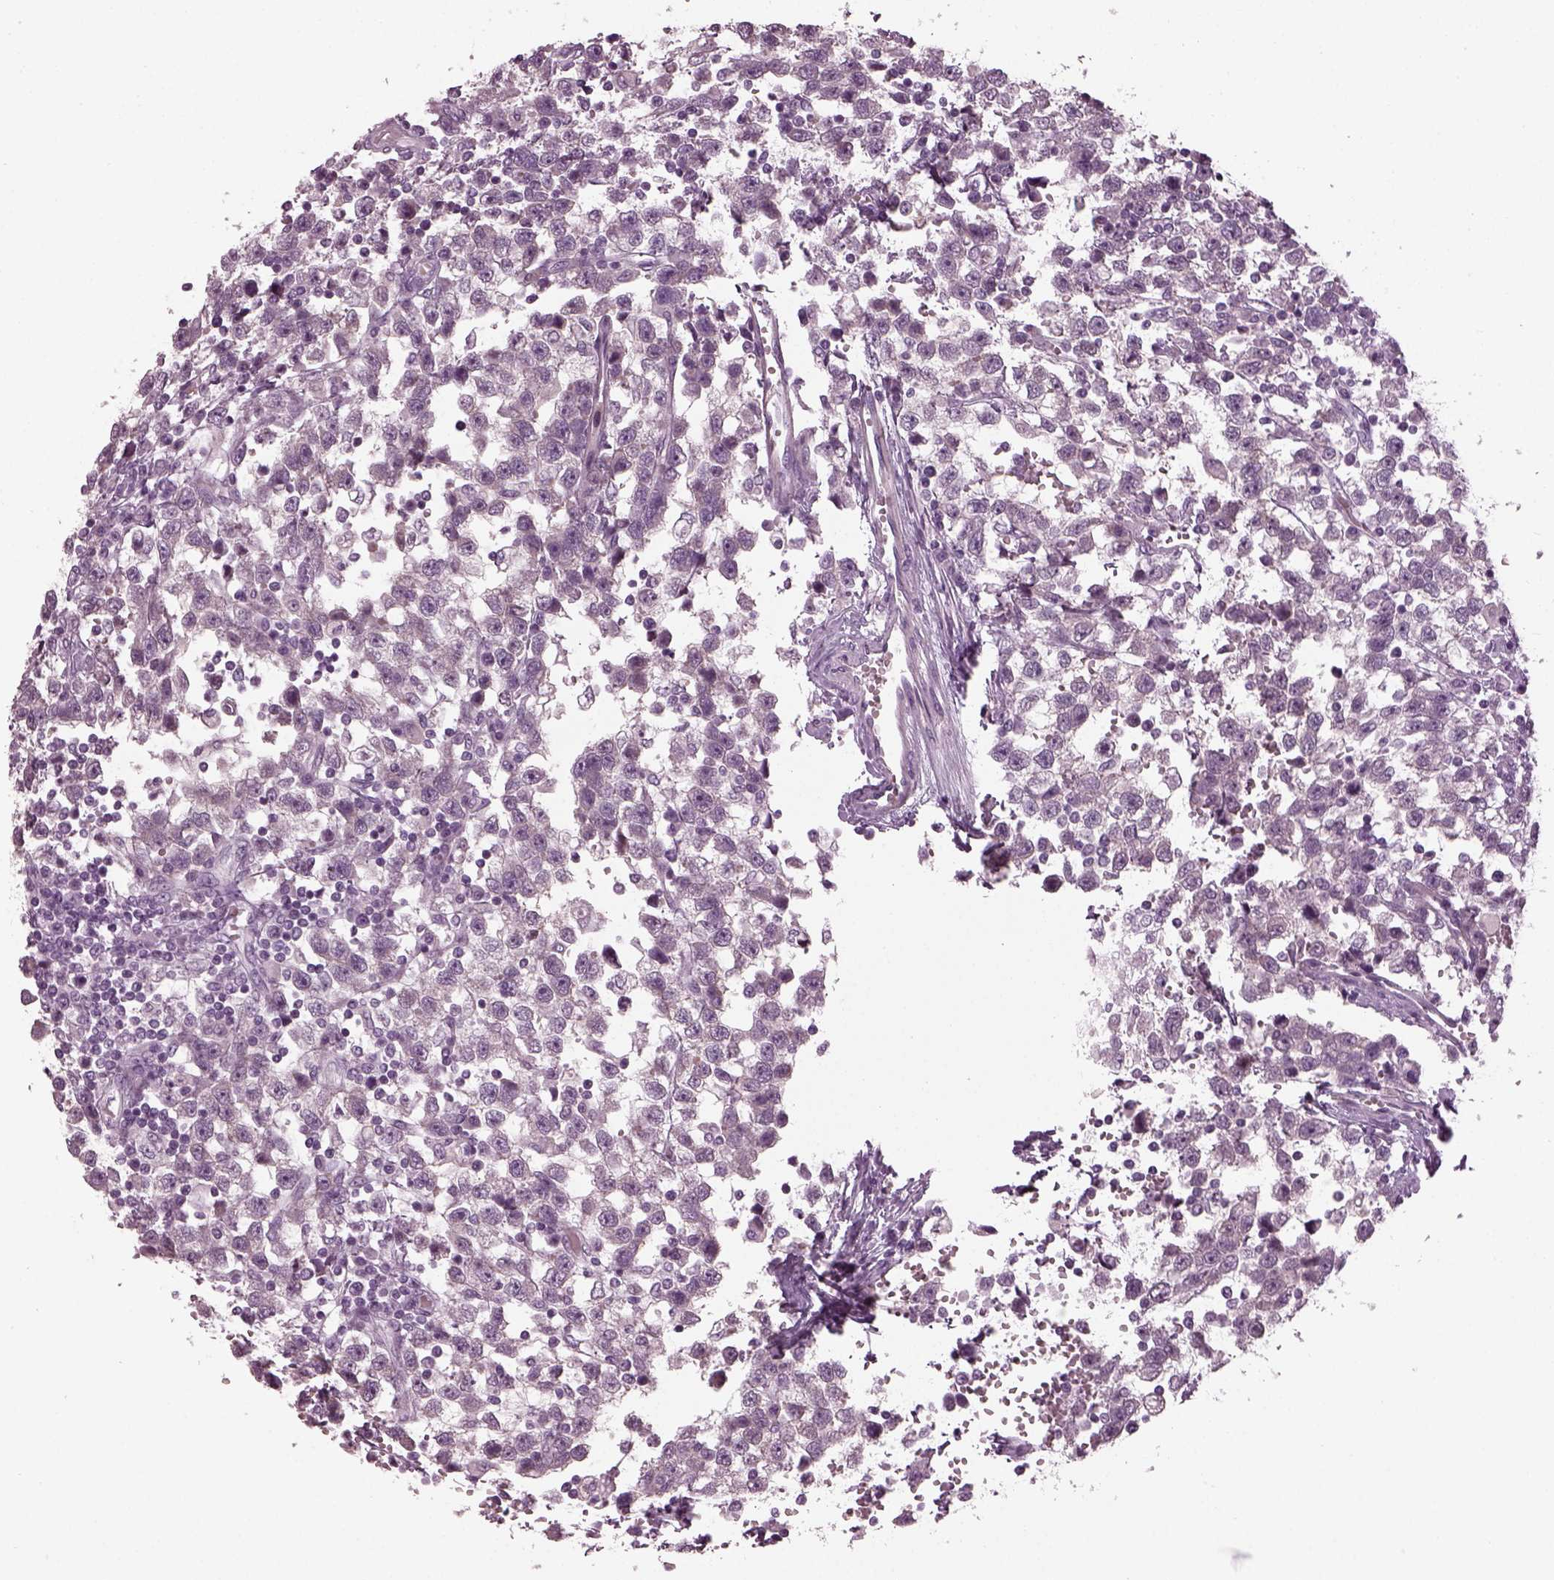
{"staining": {"intensity": "negative", "quantity": "none", "location": "none"}, "tissue": "testis cancer", "cell_type": "Tumor cells", "image_type": "cancer", "snomed": [{"axis": "morphology", "description": "Seminoma, NOS"}, {"axis": "topography", "description": "Testis"}], "caption": "Immunohistochemistry (IHC) histopathology image of seminoma (testis) stained for a protein (brown), which exhibits no staining in tumor cells.", "gene": "DPYSL5", "patient": {"sex": "male", "age": 34}}